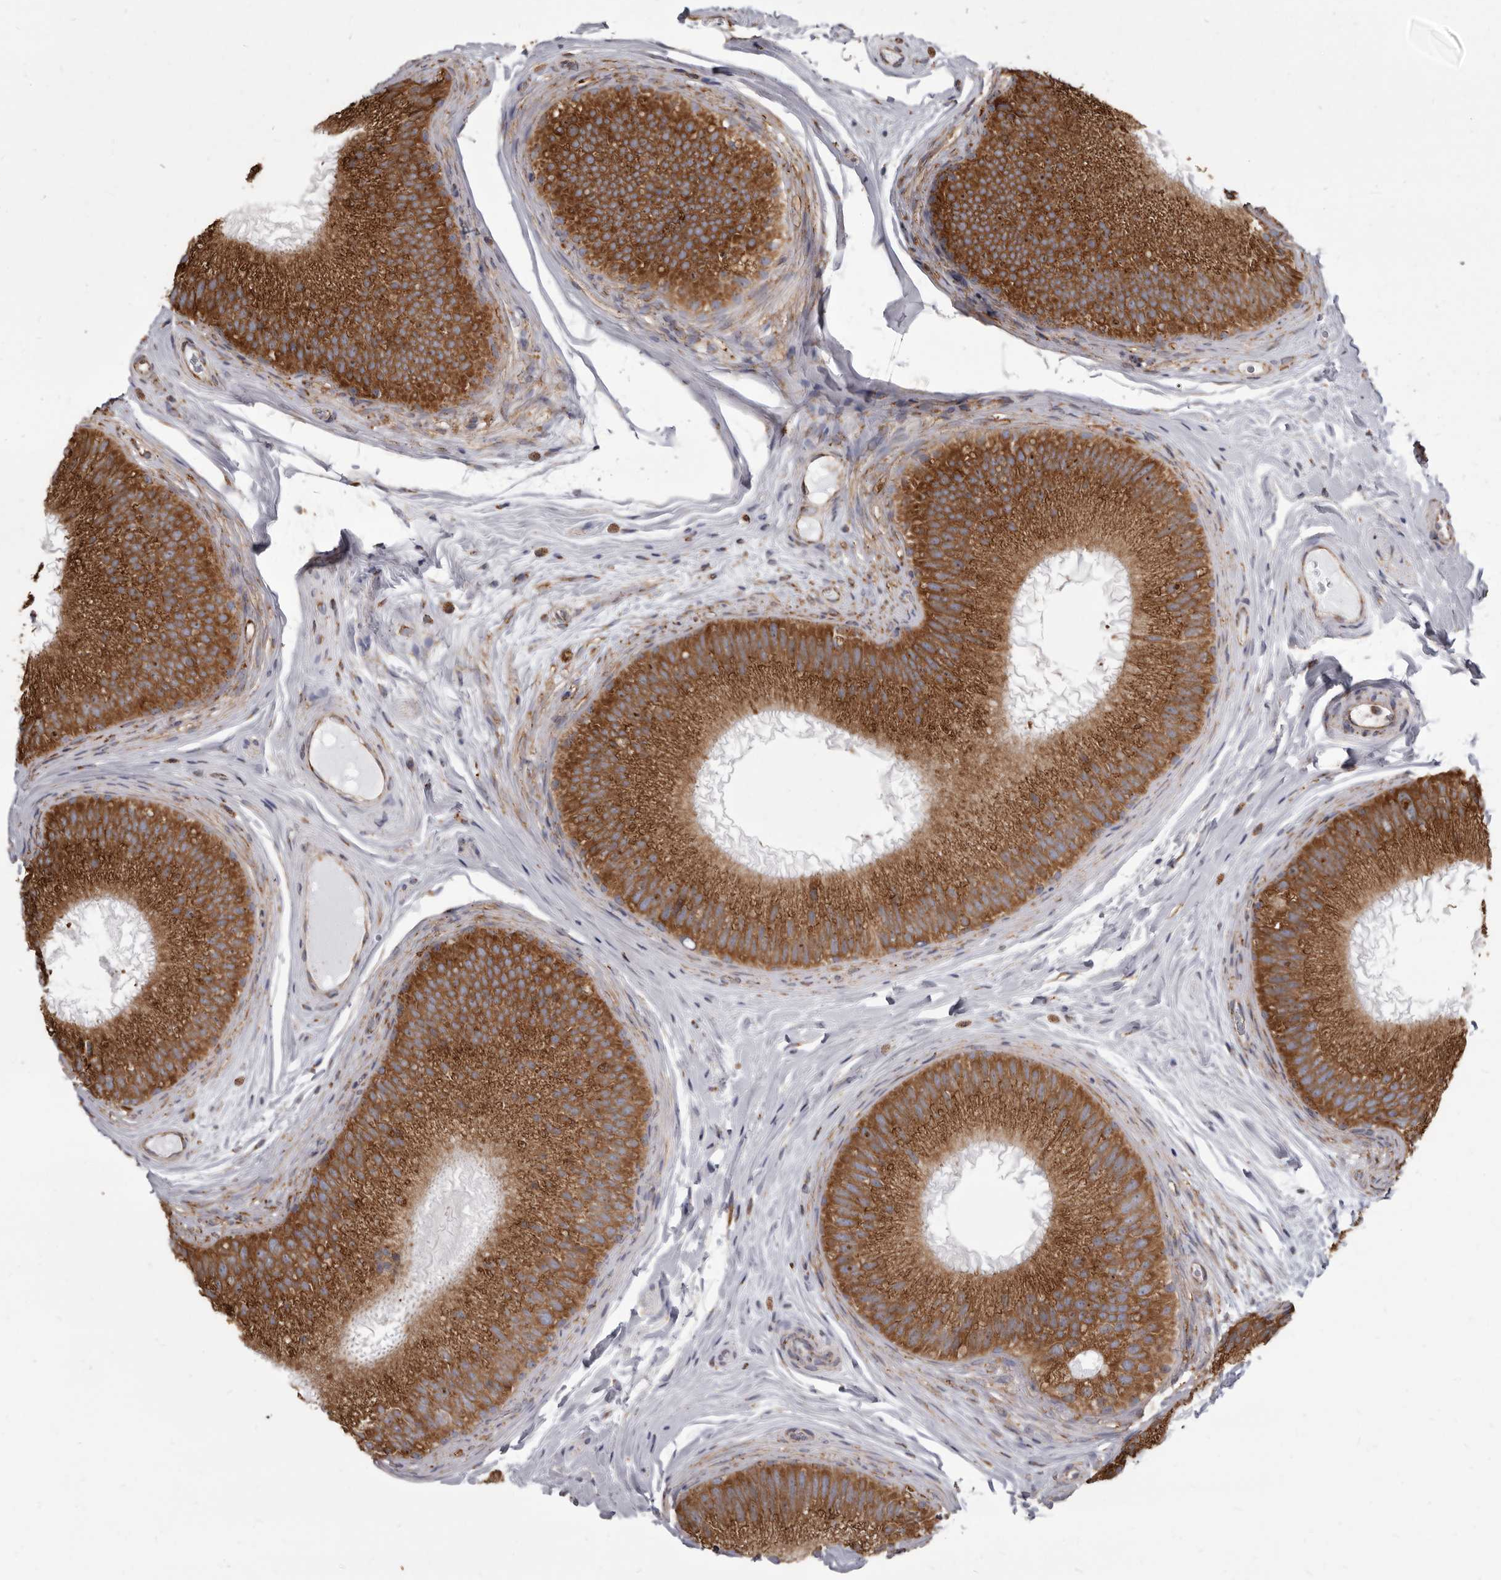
{"staining": {"intensity": "strong", "quantity": ">75%", "location": "cytoplasmic/membranous"}, "tissue": "epididymis", "cell_type": "Glandular cells", "image_type": "normal", "snomed": [{"axis": "morphology", "description": "Normal tissue, NOS"}, {"axis": "topography", "description": "Epididymis"}], "caption": "IHC staining of normal epididymis, which reveals high levels of strong cytoplasmic/membranous expression in approximately >75% of glandular cells indicating strong cytoplasmic/membranous protein positivity. The staining was performed using DAB (3,3'-diaminobenzidine) (brown) for protein detection and nuclei were counterstained in hematoxylin (blue).", "gene": "CDK5RAP3", "patient": {"sex": "male", "age": 45}}